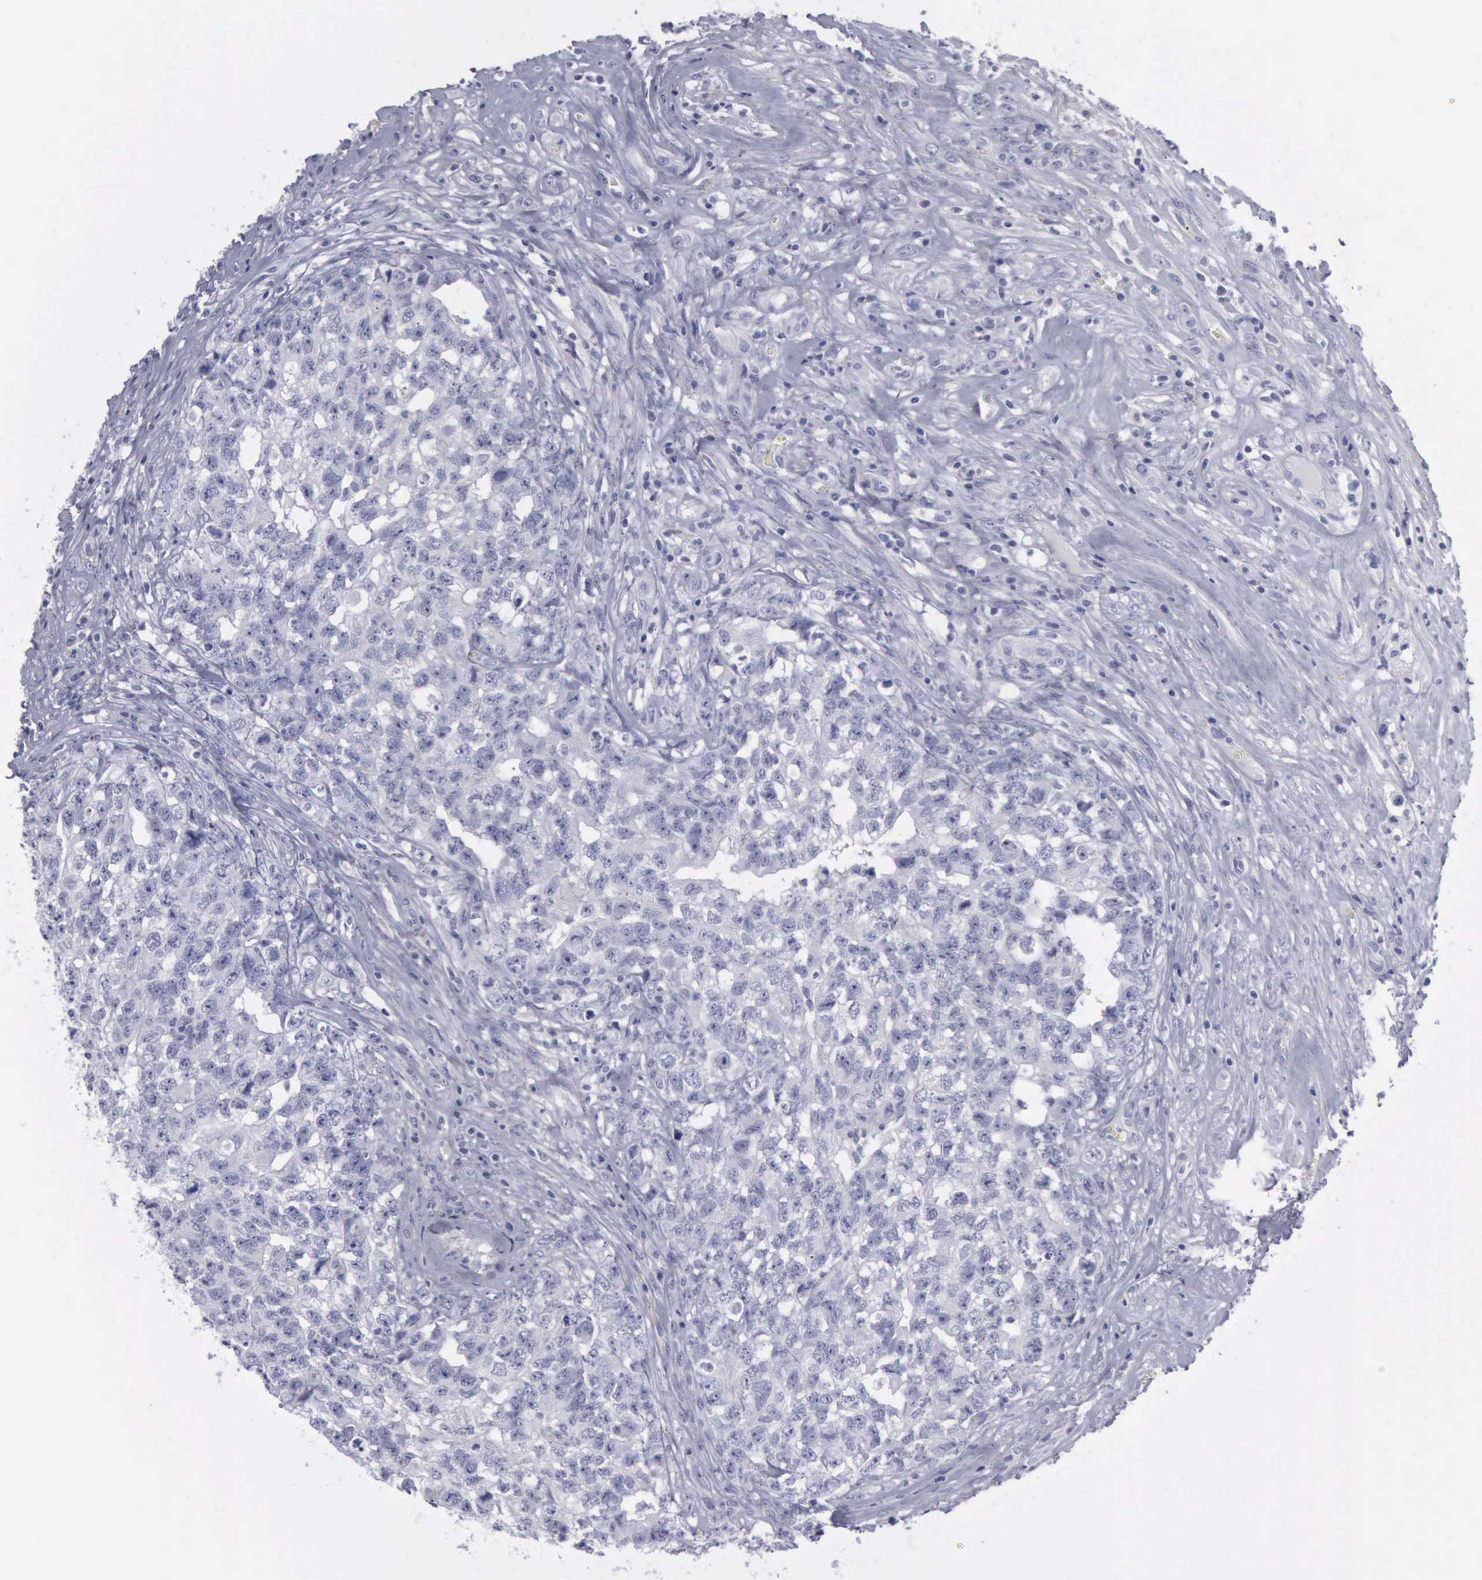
{"staining": {"intensity": "negative", "quantity": "none", "location": "none"}, "tissue": "testis cancer", "cell_type": "Tumor cells", "image_type": "cancer", "snomed": [{"axis": "morphology", "description": "Carcinoma, Embryonal, NOS"}, {"axis": "topography", "description": "Testis"}], "caption": "A high-resolution micrograph shows immunohistochemistry staining of embryonal carcinoma (testis), which displays no significant expression in tumor cells.", "gene": "KRT13", "patient": {"sex": "male", "age": 31}}